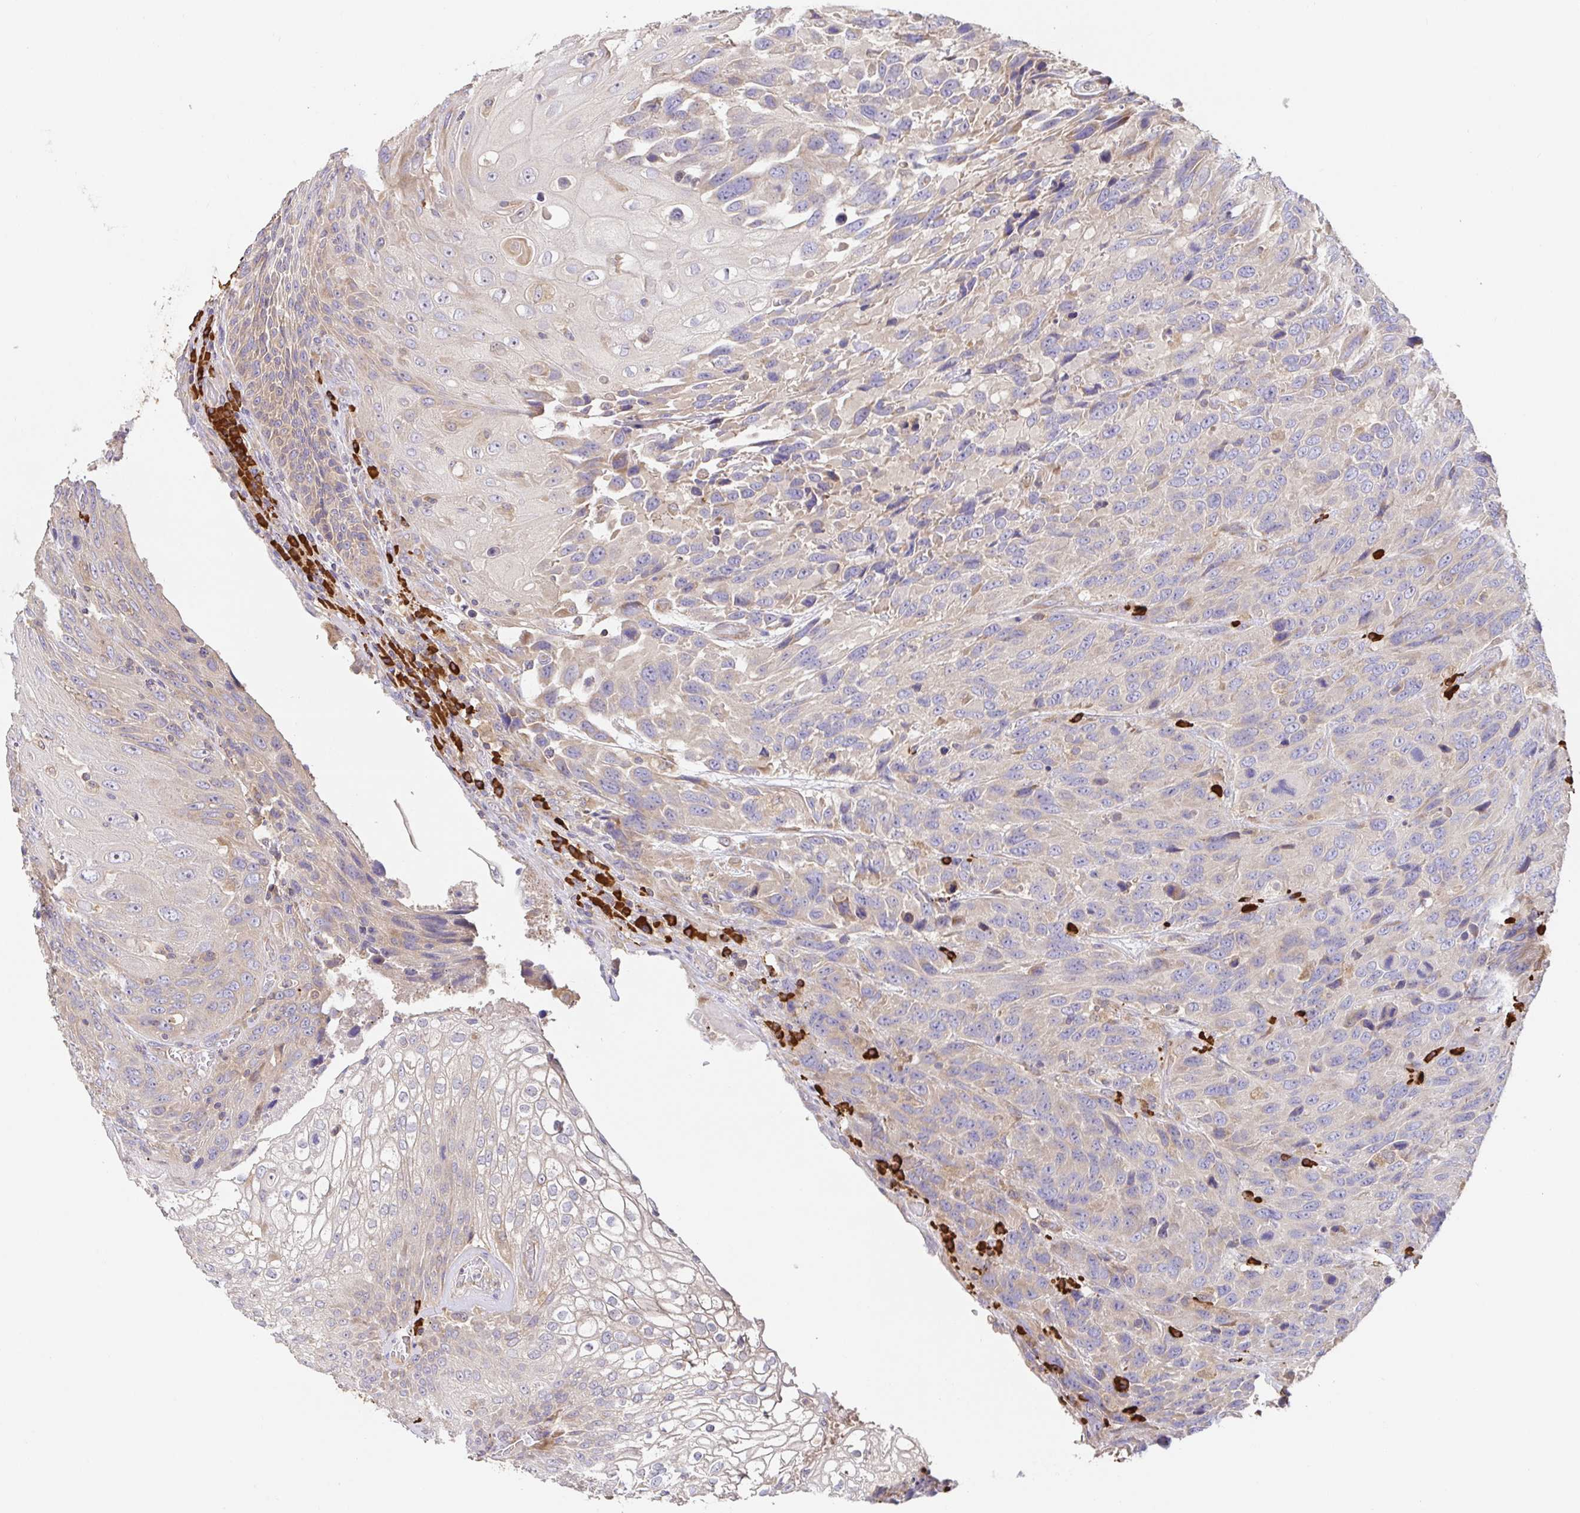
{"staining": {"intensity": "negative", "quantity": "none", "location": "none"}, "tissue": "urothelial cancer", "cell_type": "Tumor cells", "image_type": "cancer", "snomed": [{"axis": "morphology", "description": "Urothelial carcinoma, High grade"}, {"axis": "topography", "description": "Urinary bladder"}], "caption": "This is a photomicrograph of IHC staining of urothelial cancer, which shows no staining in tumor cells.", "gene": "HAGH", "patient": {"sex": "female", "age": 70}}